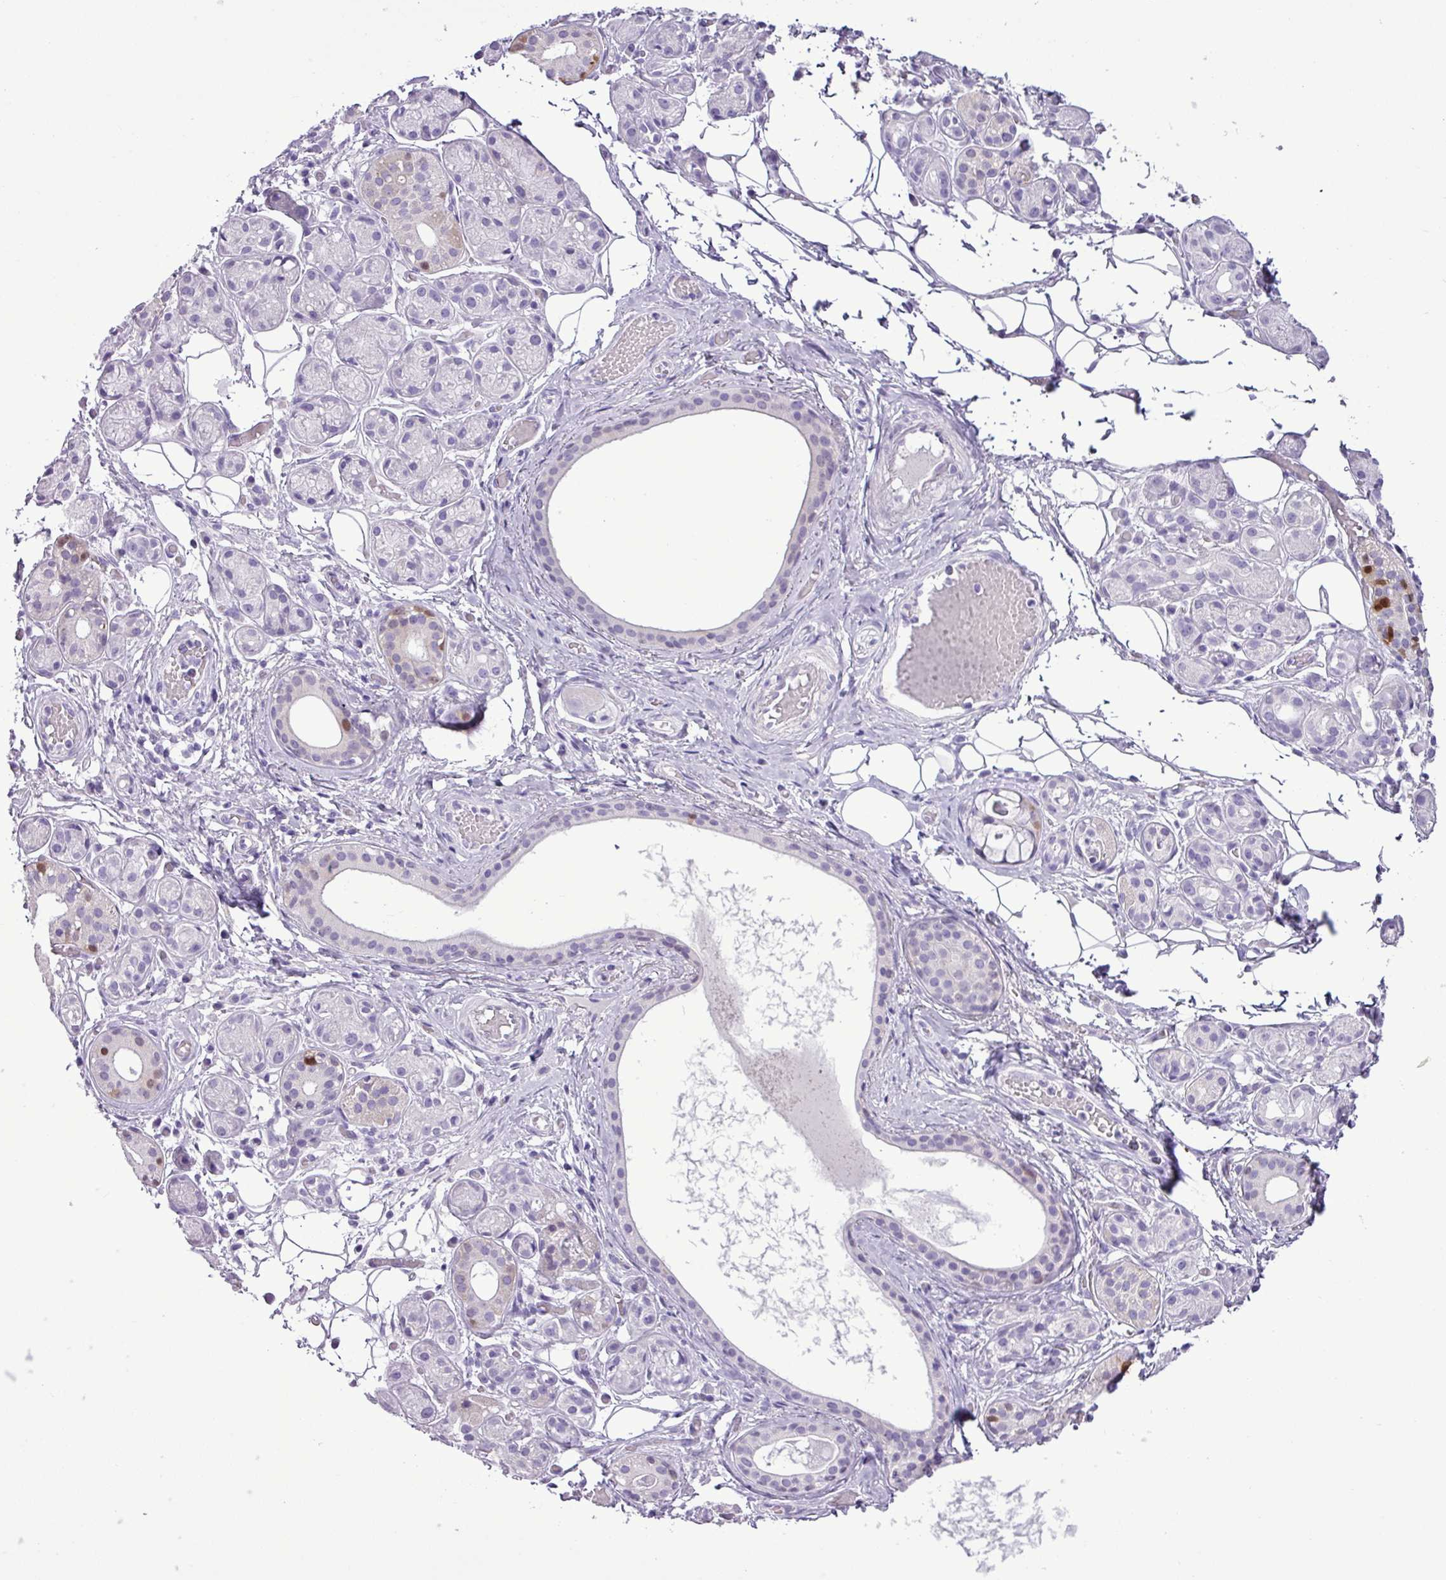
{"staining": {"intensity": "moderate", "quantity": "<25%", "location": "cytoplasmic/membranous"}, "tissue": "salivary gland", "cell_type": "Glandular cells", "image_type": "normal", "snomed": [{"axis": "morphology", "description": "Normal tissue, NOS"}, {"axis": "topography", "description": "Salivary gland"}], "caption": "DAB immunohistochemical staining of normal human salivary gland reveals moderate cytoplasmic/membranous protein positivity in about <25% of glandular cells. The staining was performed using DAB (3,3'-diaminobenzidine) to visualize the protein expression in brown, while the nuclei were stained in blue with hematoxylin (Magnification: 20x).", "gene": "ALDH3A1", "patient": {"sex": "male", "age": 82}}